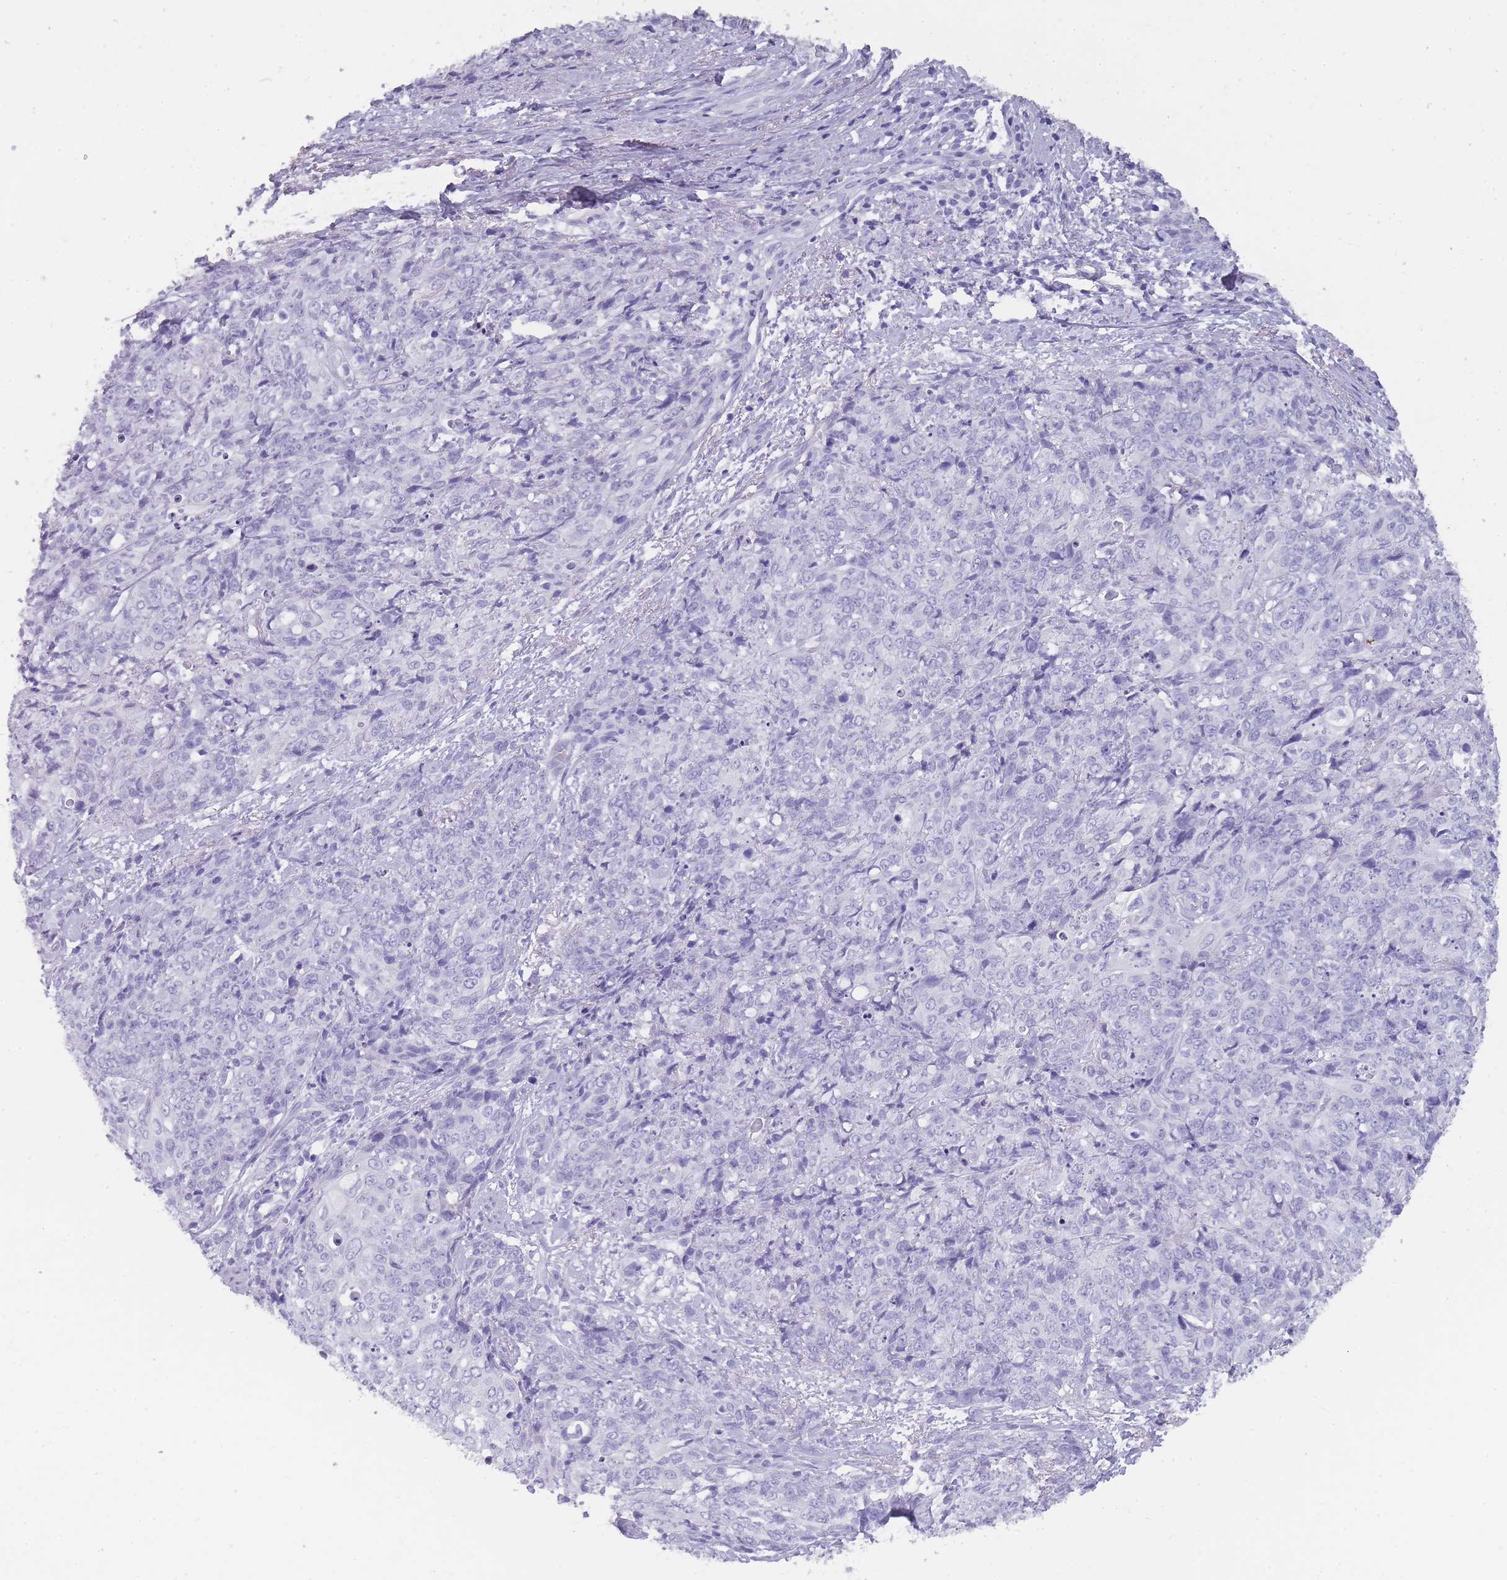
{"staining": {"intensity": "negative", "quantity": "none", "location": "none"}, "tissue": "skin cancer", "cell_type": "Tumor cells", "image_type": "cancer", "snomed": [{"axis": "morphology", "description": "Squamous cell carcinoma, NOS"}, {"axis": "topography", "description": "Skin"}, {"axis": "topography", "description": "Vulva"}], "caption": "Immunohistochemistry of human skin cancer displays no expression in tumor cells.", "gene": "TCP11", "patient": {"sex": "female", "age": 85}}